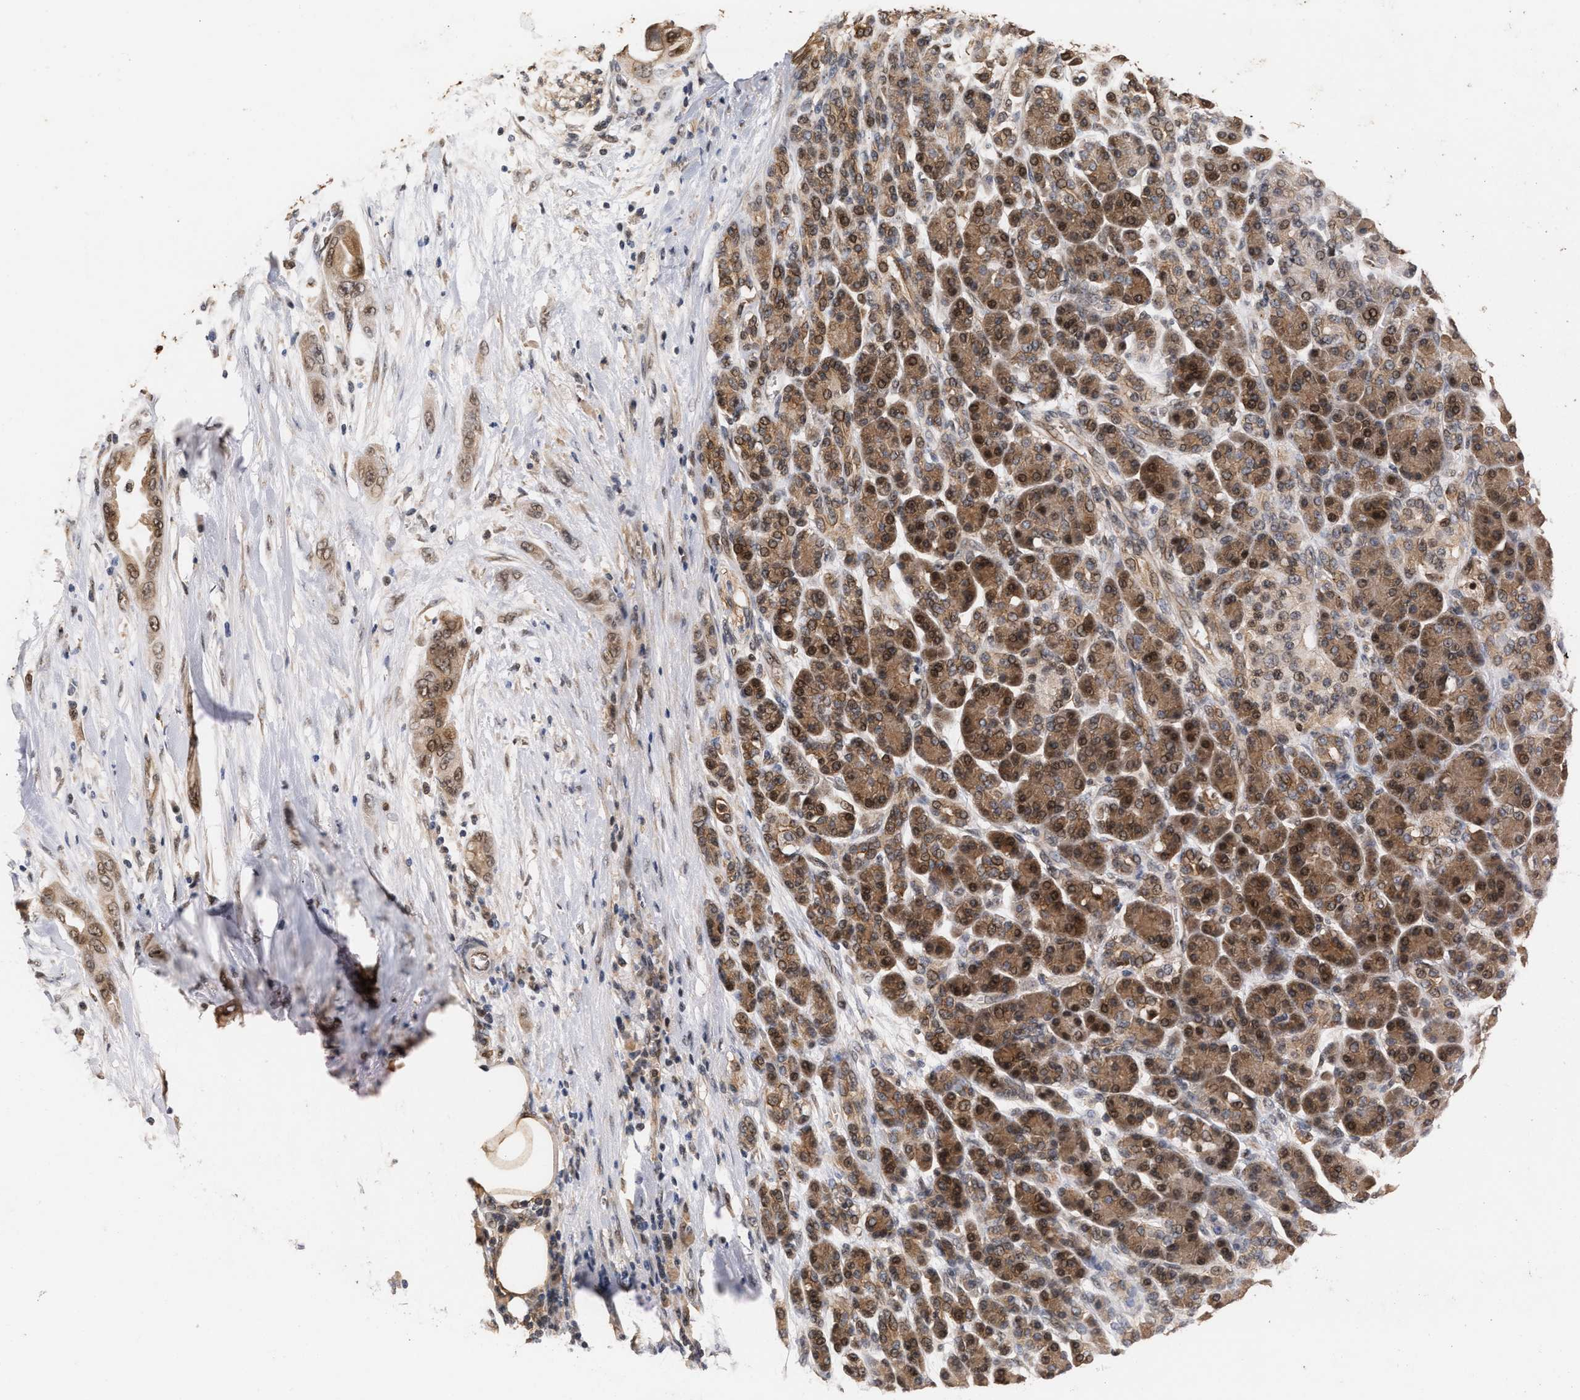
{"staining": {"intensity": "weak", "quantity": ">75%", "location": "cytoplasmic/membranous,nuclear"}, "tissue": "pancreatic cancer", "cell_type": "Tumor cells", "image_type": "cancer", "snomed": [{"axis": "morphology", "description": "Adenocarcinoma, NOS"}, {"axis": "topography", "description": "Pancreas"}], "caption": "Immunohistochemical staining of pancreatic adenocarcinoma displays weak cytoplasmic/membranous and nuclear protein staining in approximately >75% of tumor cells.", "gene": "ABHD5", "patient": {"sex": "male", "age": 59}}